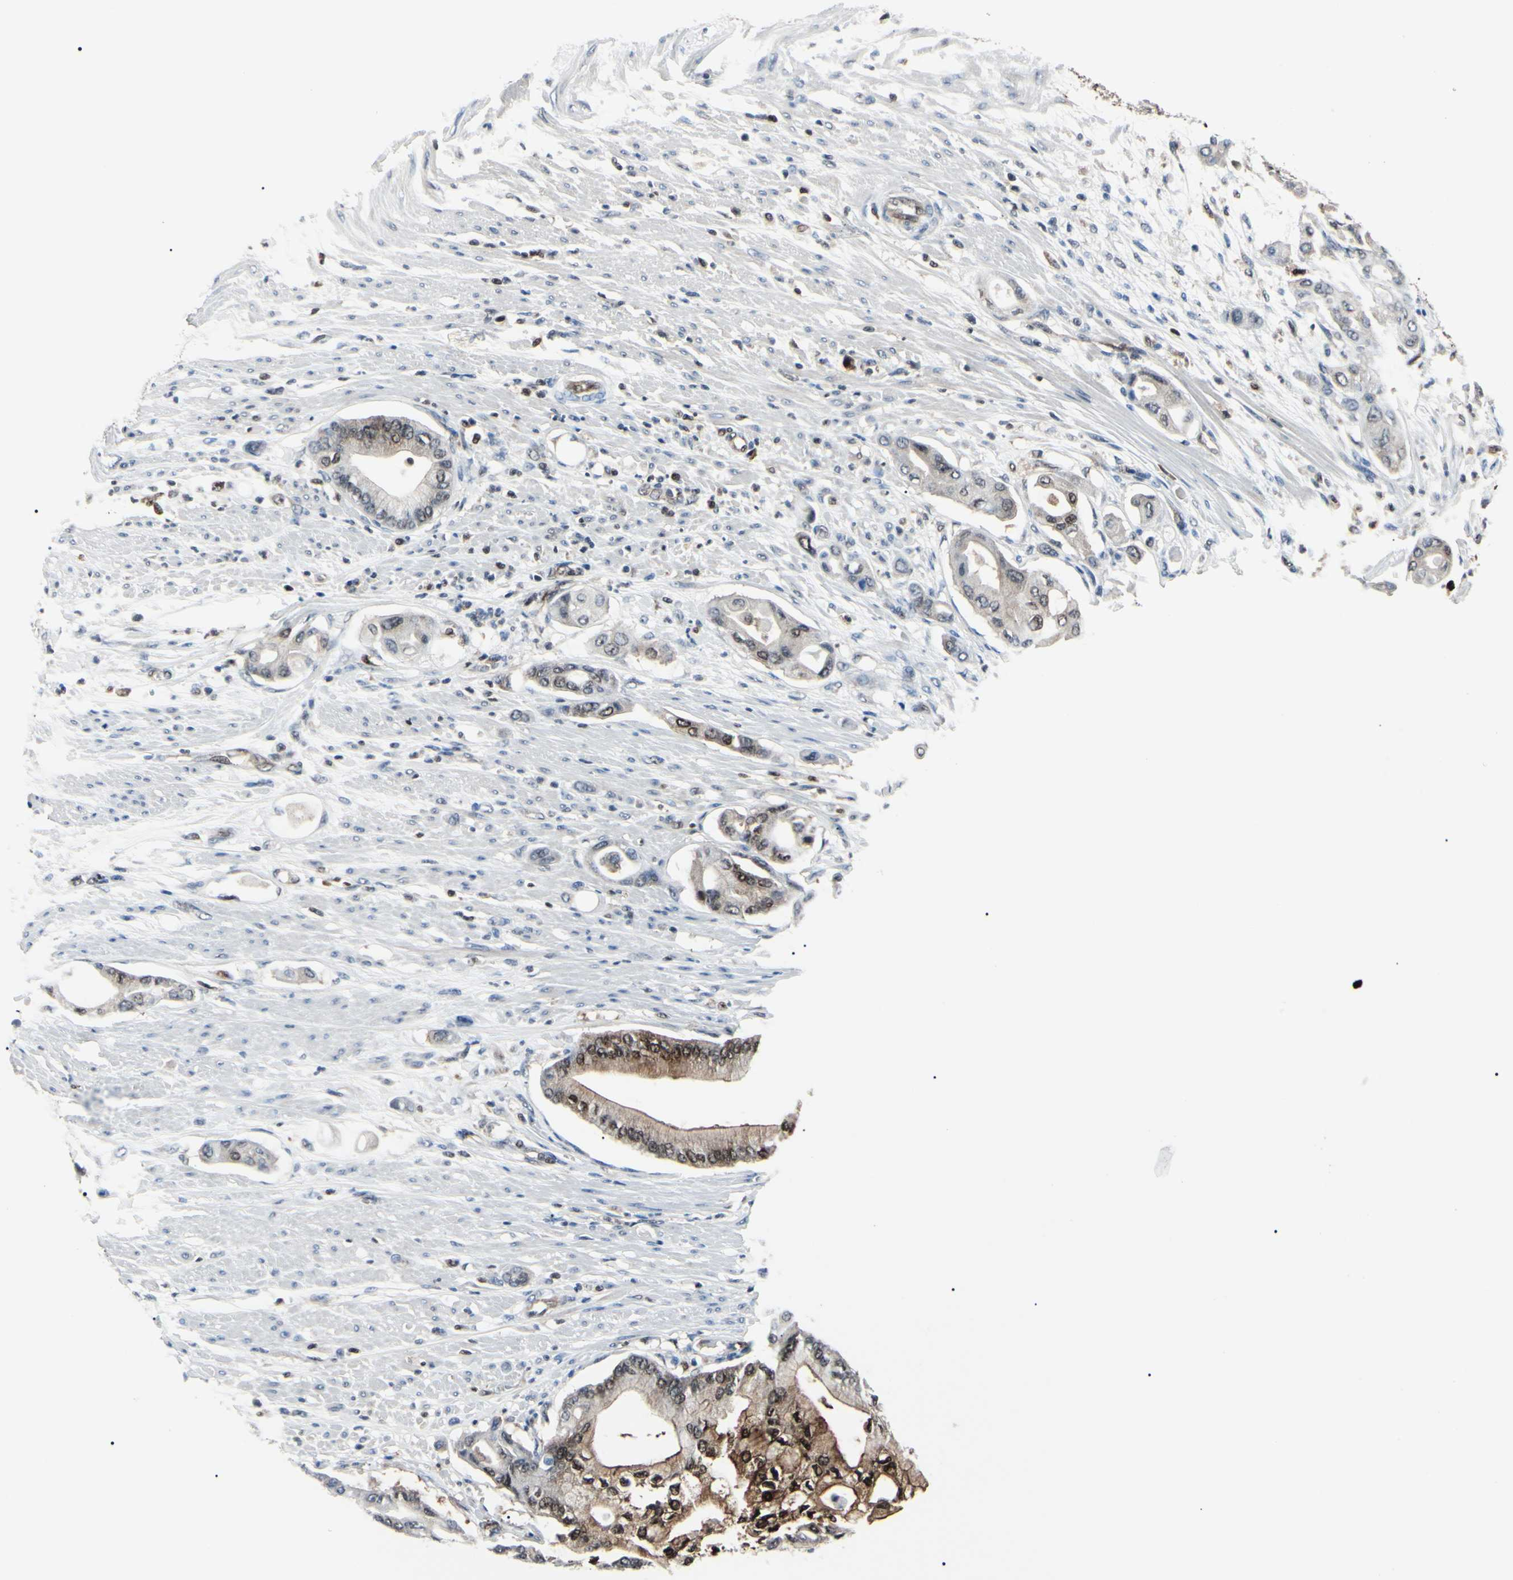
{"staining": {"intensity": "strong", "quantity": "25%-75%", "location": "cytoplasmic/membranous,nuclear"}, "tissue": "pancreatic cancer", "cell_type": "Tumor cells", "image_type": "cancer", "snomed": [{"axis": "morphology", "description": "Adenocarcinoma, NOS"}, {"axis": "morphology", "description": "Adenocarcinoma, metastatic, NOS"}, {"axis": "topography", "description": "Lymph node"}, {"axis": "topography", "description": "Pancreas"}, {"axis": "topography", "description": "Duodenum"}], "caption": "A brown stain highlights strong cytoplasmic/membranous and nuclear staining of a protein in human metastatic adenocarcinoma (pancreatic) tumor cells.", "gene": "PGK1", "patient": {"sex": "female", "age": 64}}